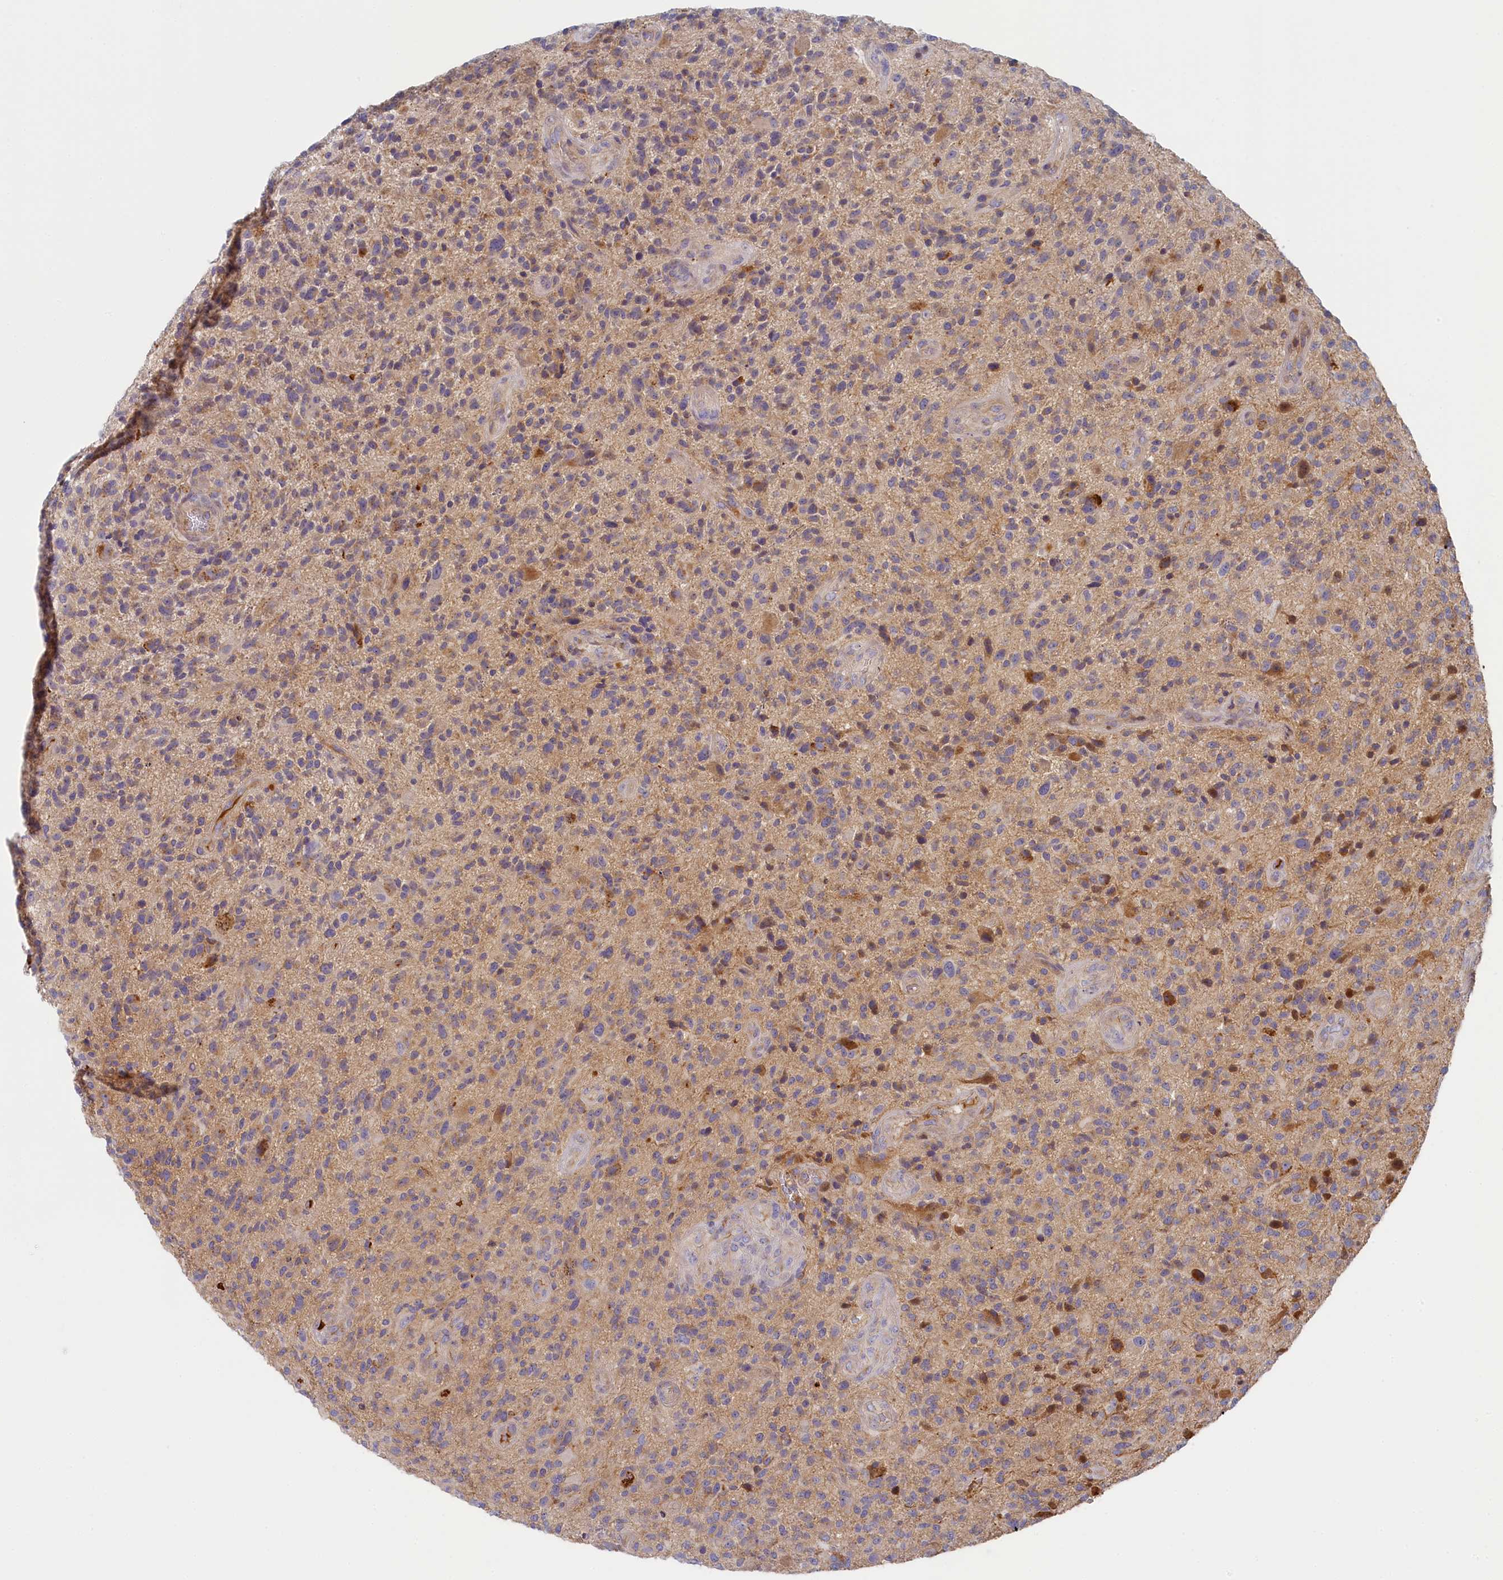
{"staining": {"intensity": "moderate", "quantity": "<25%", "location": "cytoplasmic/membranous"}, "tissue": "glioma", "cell_type": "Tumor cells", "image_type": "cancer", "snomed": [{"axis": "morphology", "description": "Glioma, malignant, High grade"}, {"axis": "topography", "description": "Brain"}], "caption": "This is a photomicrograph of immunohistochemistry (IHC) staining of glioma, which shows moderate positivity in the cytoplasmic/membranous of tumor cells.", "gene": "STX16", "patient": {"sex": "male", "age": 47}}